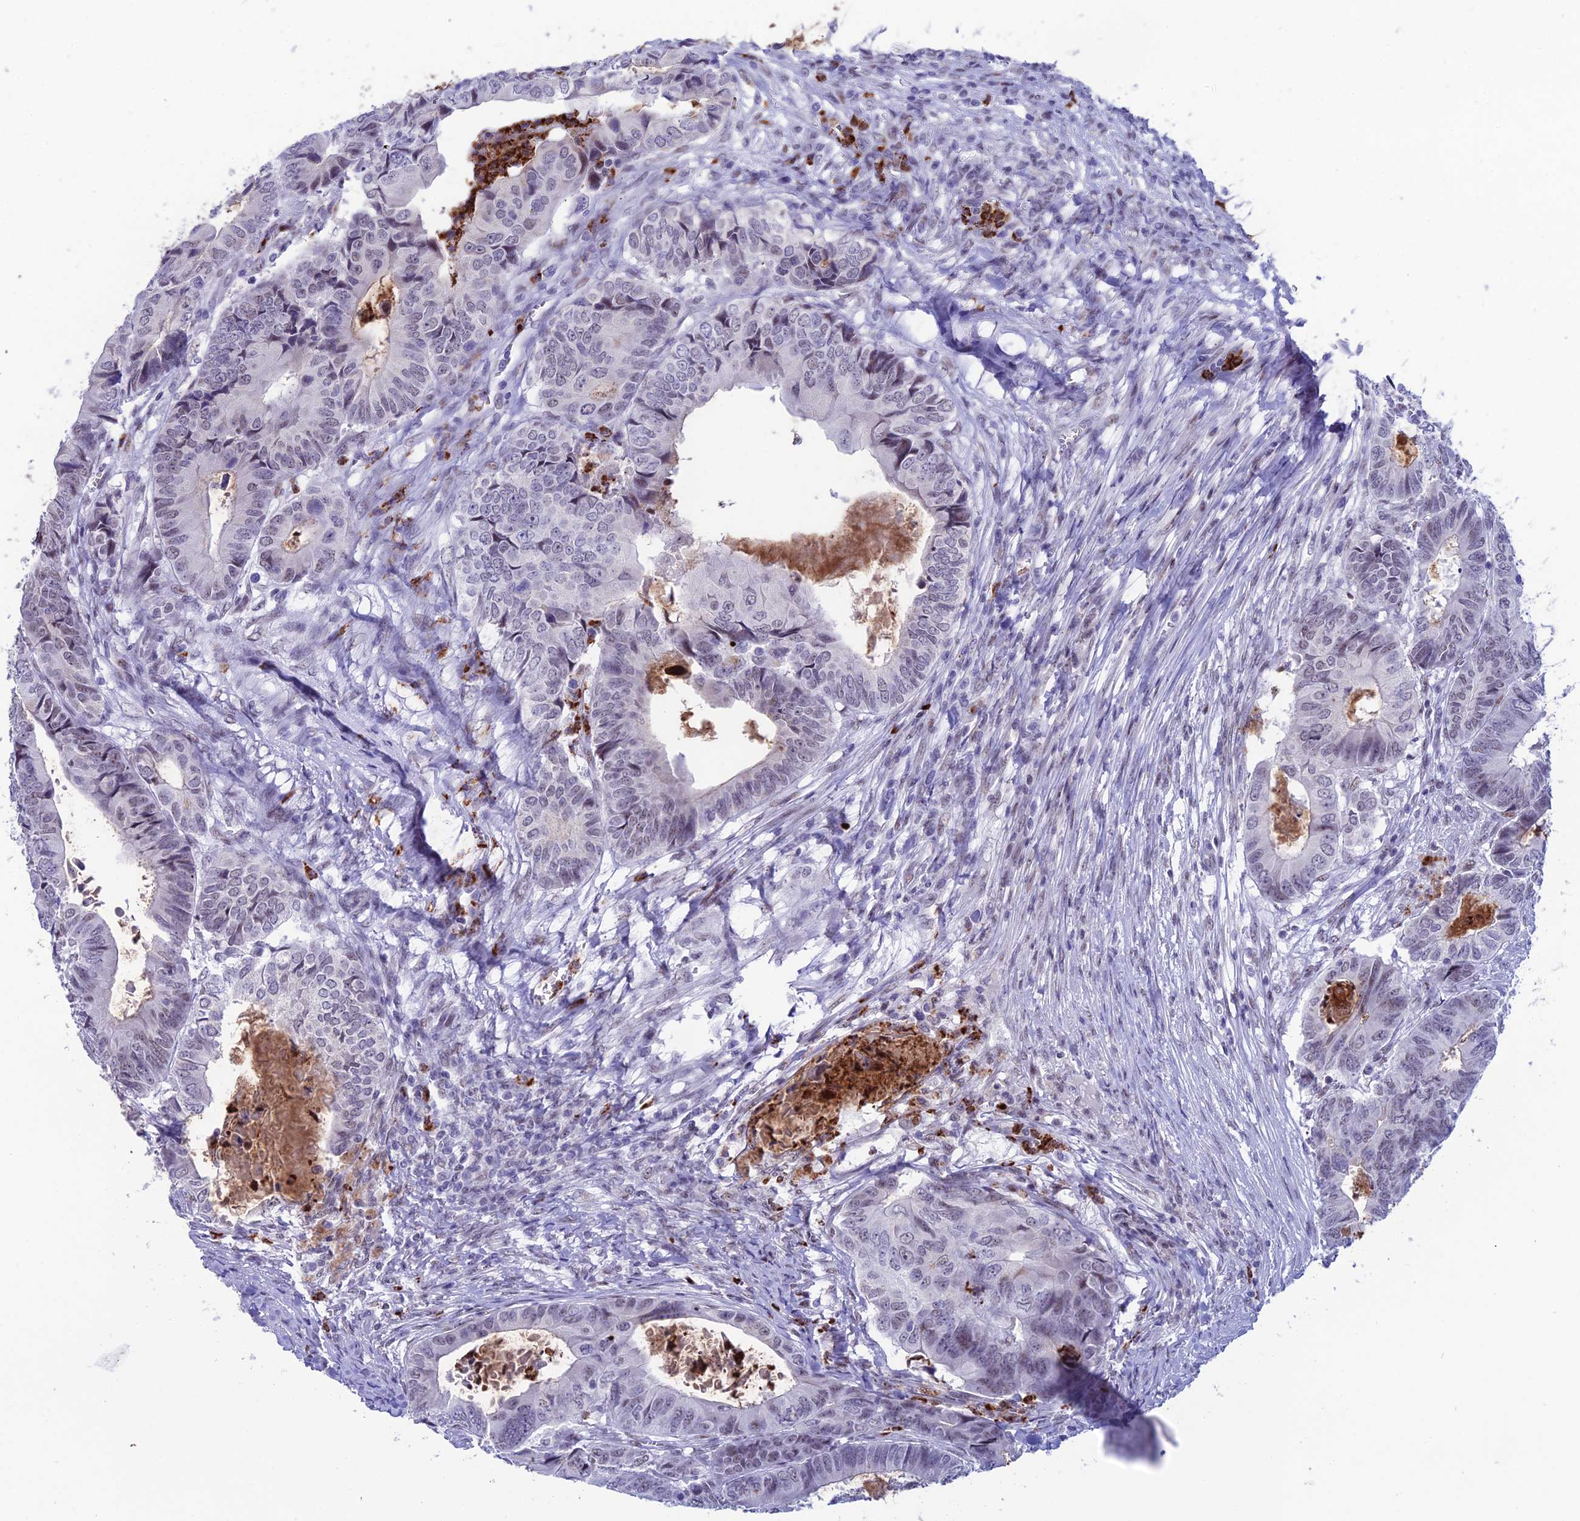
{"staining": {"intensity": "weak", "quantity": "<25%", "location": "nuclear"}, "tissue": "colorectal cancer", "cell_type": "Tumor cells", "image_type": "cancer", "snomed": [{"axis": "morphology", "description": "Adenocarcinoma, NOS"}, {"axis": "topography", "description": "Colon"}], "caption": "Colorectal cancer was stained to show a protein in brown. There is no significant staining in tumor cells. The staining is performed using DAB brown chromogen with nuclei counter-stained in using hematoxylin.", "gene": "MFSD2B", "patient": {"sex": "male", "age": 85}}